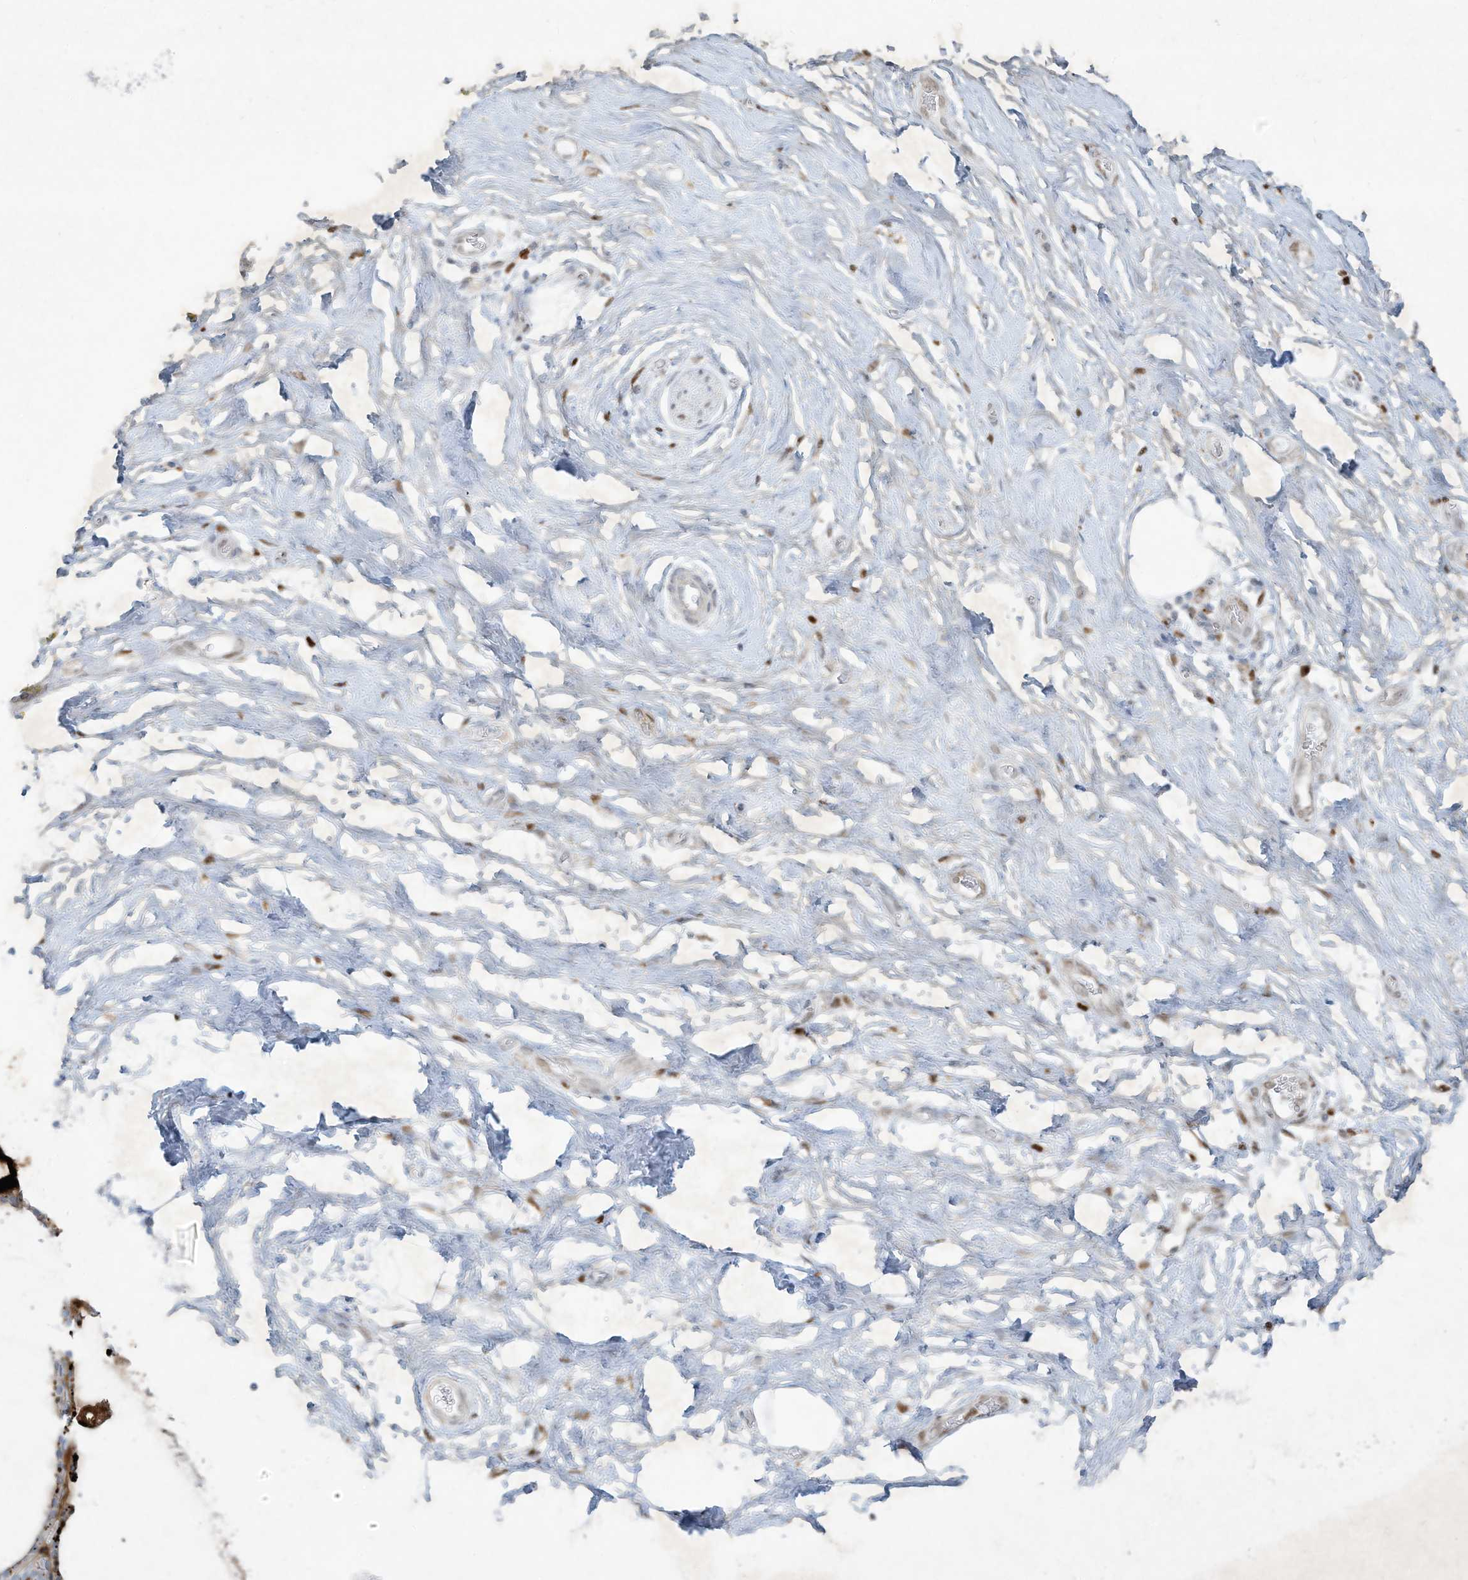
{"staining": {"intensity": "moderate", "quantity": ">75%", "location": "cytoplasmic/membranous,nuclear"}, "tissue": "adipose tissue", "cell_type": "Adipocytes", "image_type": "normal", "snomed": [{"axis": "morphology", "description": "Normal tissue, NOS"}, {"axis": "morphology", "description": "Adenocarcinoma, NOS"}, {"axis": "topography", "description": "Pancreas"}, {"axis": "topography", "description": "Peripheral nerve tissue"}], "caption": "Protein staining displays moderate cytoplasmic/membranous,nuclear positivity in approximately >75% of adipocytes in normal adipose tissue. (Stains: DAB (3,3'-diaminobenzidine) in brown, nuclei in blue, Microscopy: brightfield microscopy at high magnification).", "gene": "TUBE1", "patient": {"sex": "male", "age": 59}}